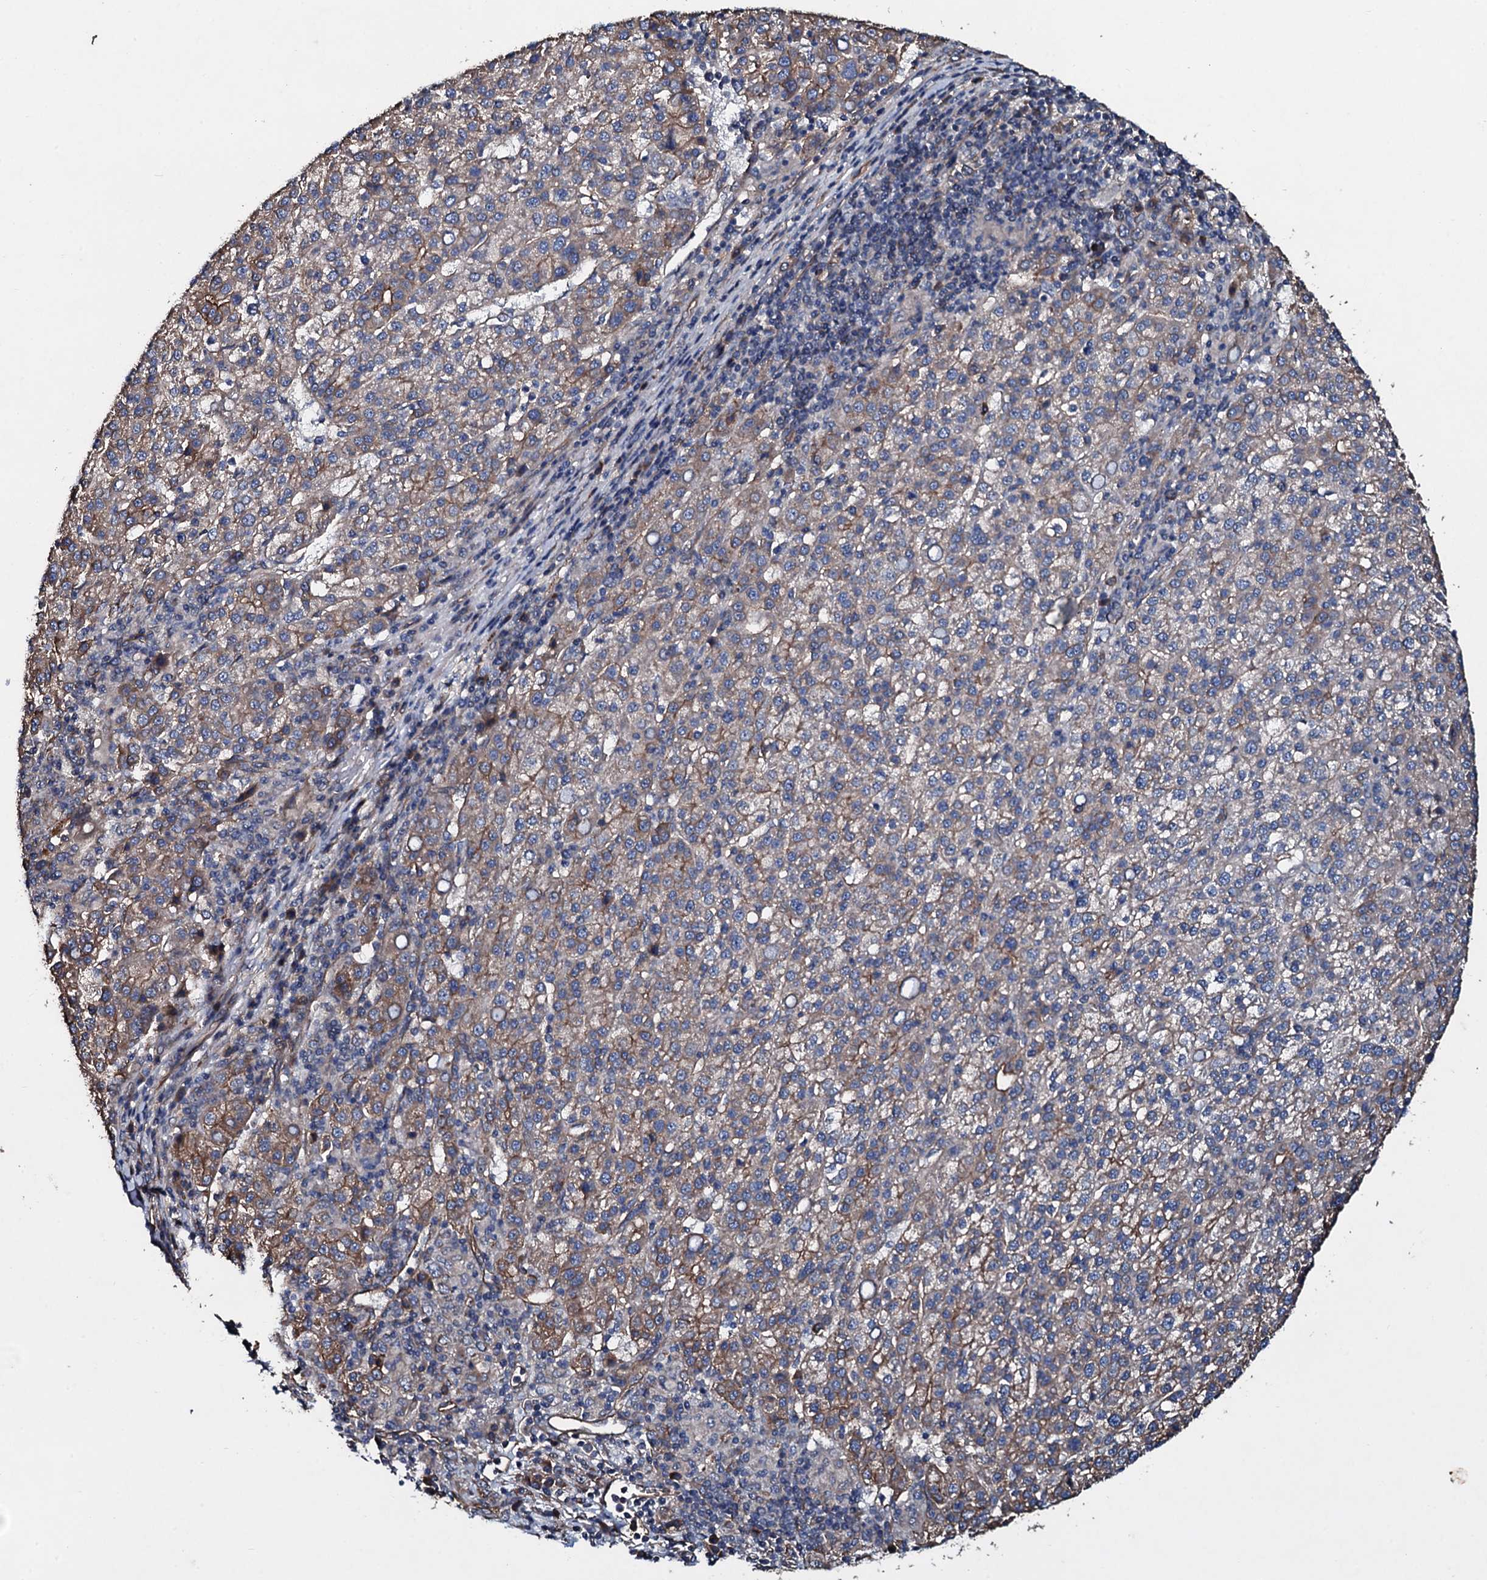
{"staining": {"intensity": "moderate", "quantity": "<25%", "location": "cytoplasmic/membranous"}, "tissue": "liver cancer", "cell_type": "Tumor cells", "image_type": "cancer", "snomed": [{"axis": "morphology", "description": "Carcinoma, Hepatocellular, NOS"}, {"axis": "topography", "description": "Liver"}], "caption": "This photomicrograph shows immunohistochemistry (IHC) staining of human liver cancer (hepatocellular carcinoma), with low moderate cytoplasmic/membranous staining in about <25% of tumor cells.", "gene": "DMAC2", "patient": {"sex": "female", "age": 58}}